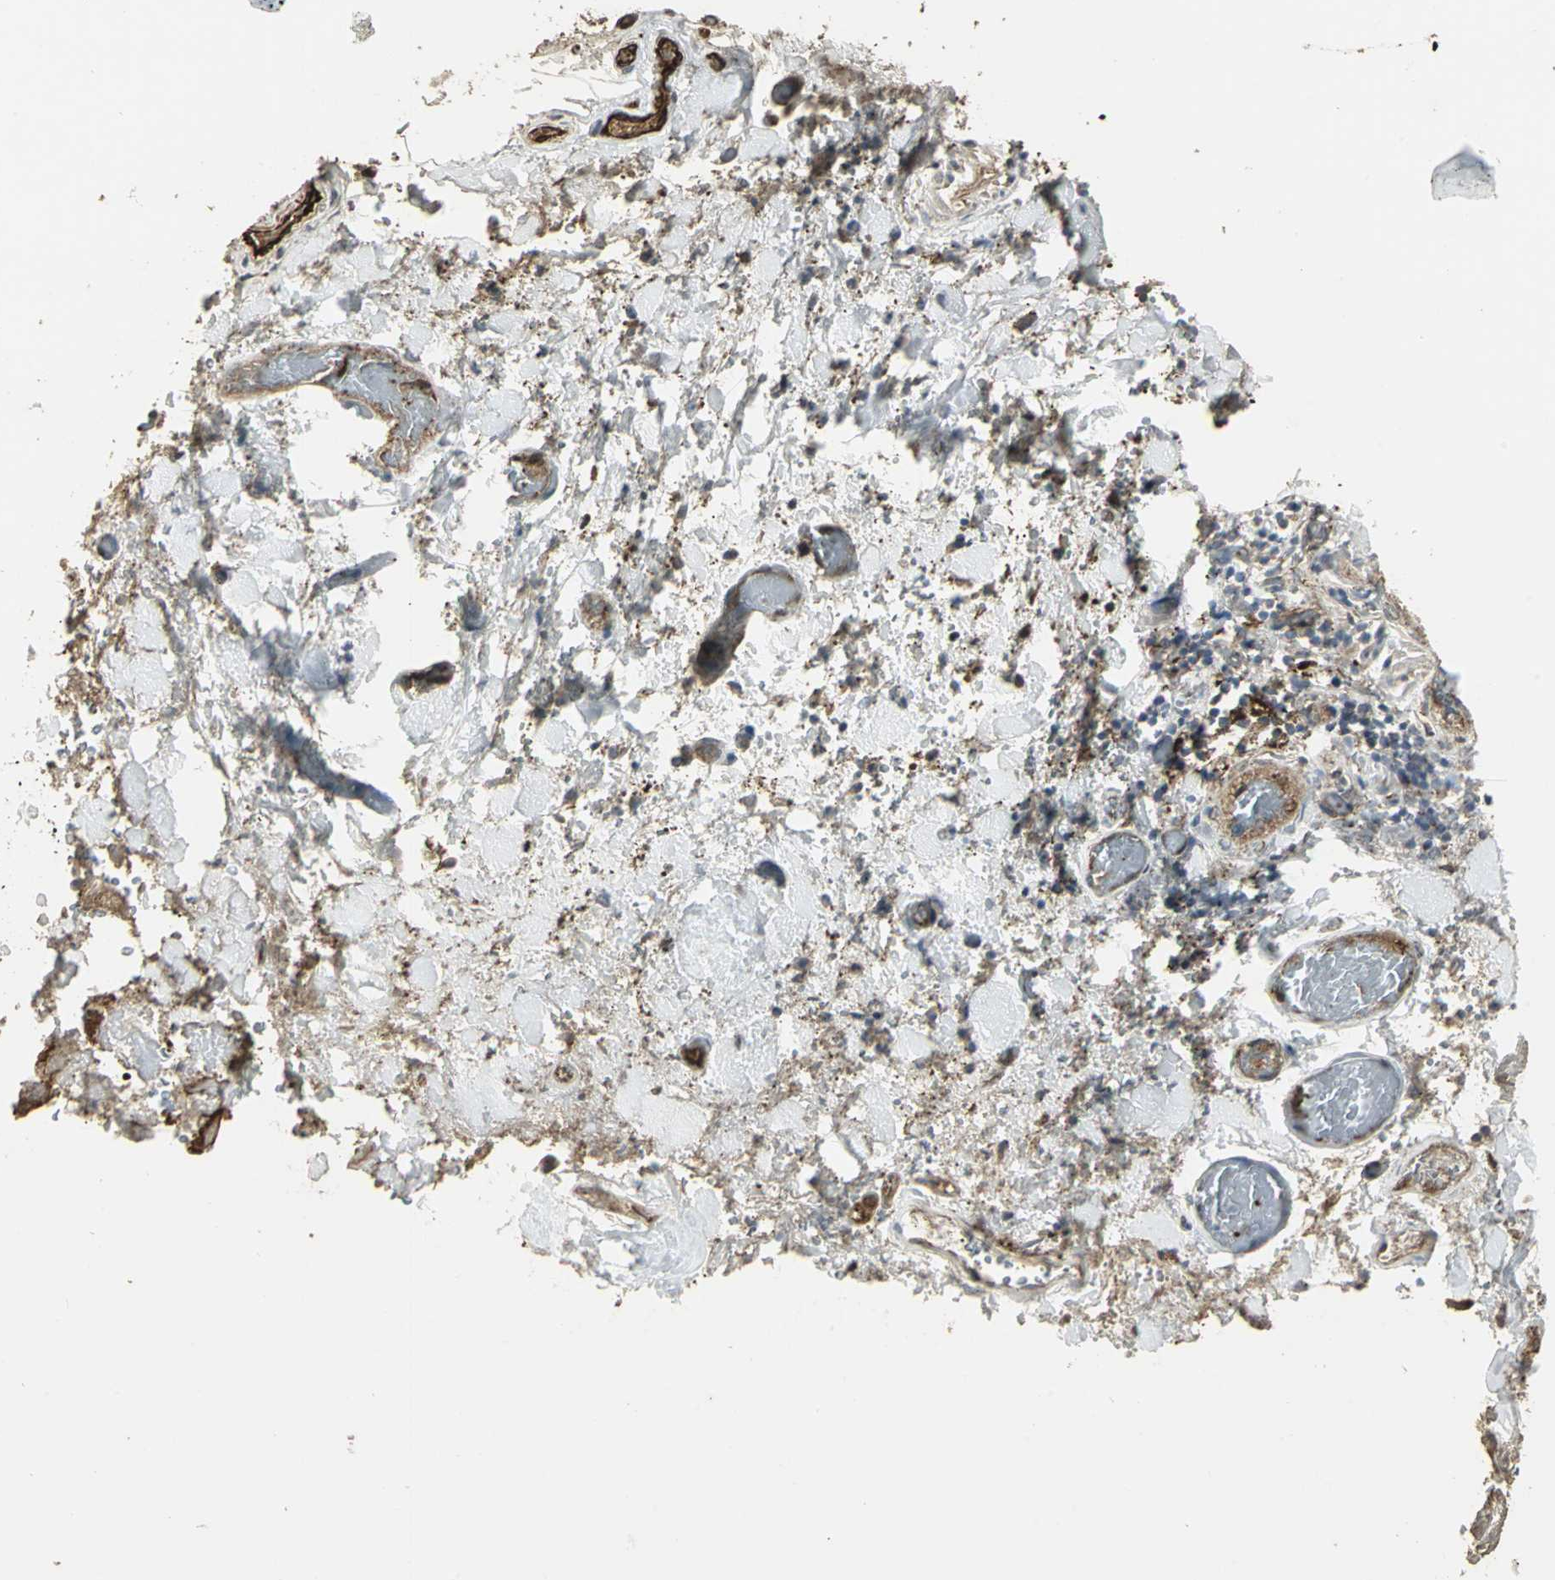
{"staining": {"intensity": "moderate", "quantity": ">75%", "location": "cytoplasmic/membranous"}, "tissue": "adipose tissue", "cell_type": "Adipocytes", "image_type": "normal", "snomed": [{"axis": "morphology", "description": "Normal tissue, NOS"}, {"axis": "morphology", "description": "Cholangiocarcinoma"}, {"axis": "topography", "description": "Liver"}, {"axis": "topography", "description": "Peripheral nerve tissue"}], "caption": "A brown stain shows moderate cytoplasmic/membranous positivity of a protein in adipocytes of benign adipose tissue. (brown staining indicates protein expression, while blue staining denotes nuclei).", "gene": "PRXL2B", "patient": {"sex": "male", "age": 50}}